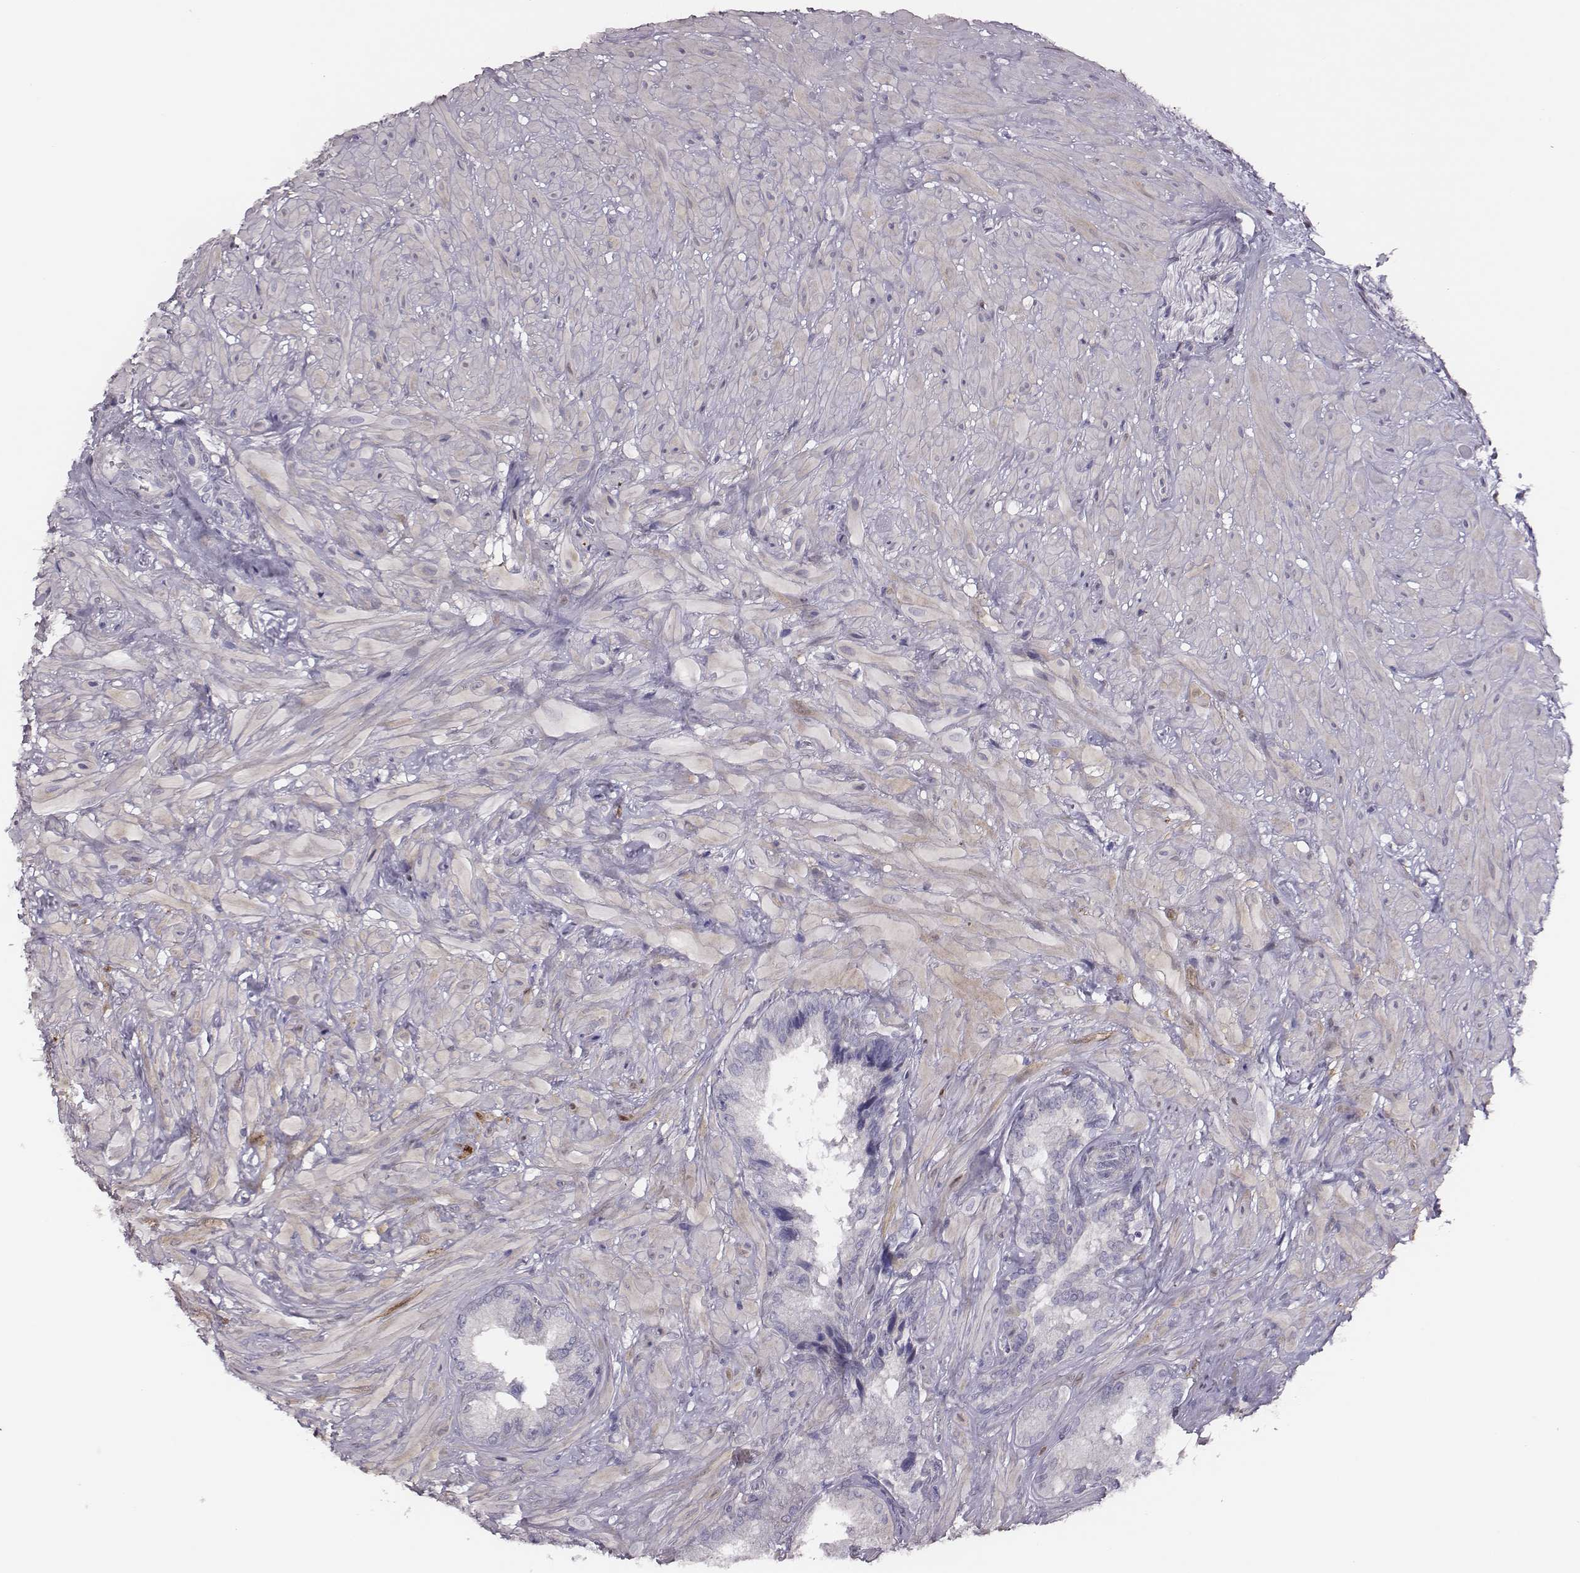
{"staining": {"intensity": "negative", "quantity": "none", "location": "none"}, "tissue": "seminal vesicle", "cell_type": "Glandular cells", "image_type": "normal", "snomed": [{"axis": "morphology", "description": "Normal tissue, NOS"}, {"axis": "topography", "description": "Seminal veicle"}], "caption": "This is an IHC image of benign human seminal vesicle. There is no positivity in glandular cells.", "gene": "SCML2", "patient": {"sex": "male", "age": 72}}